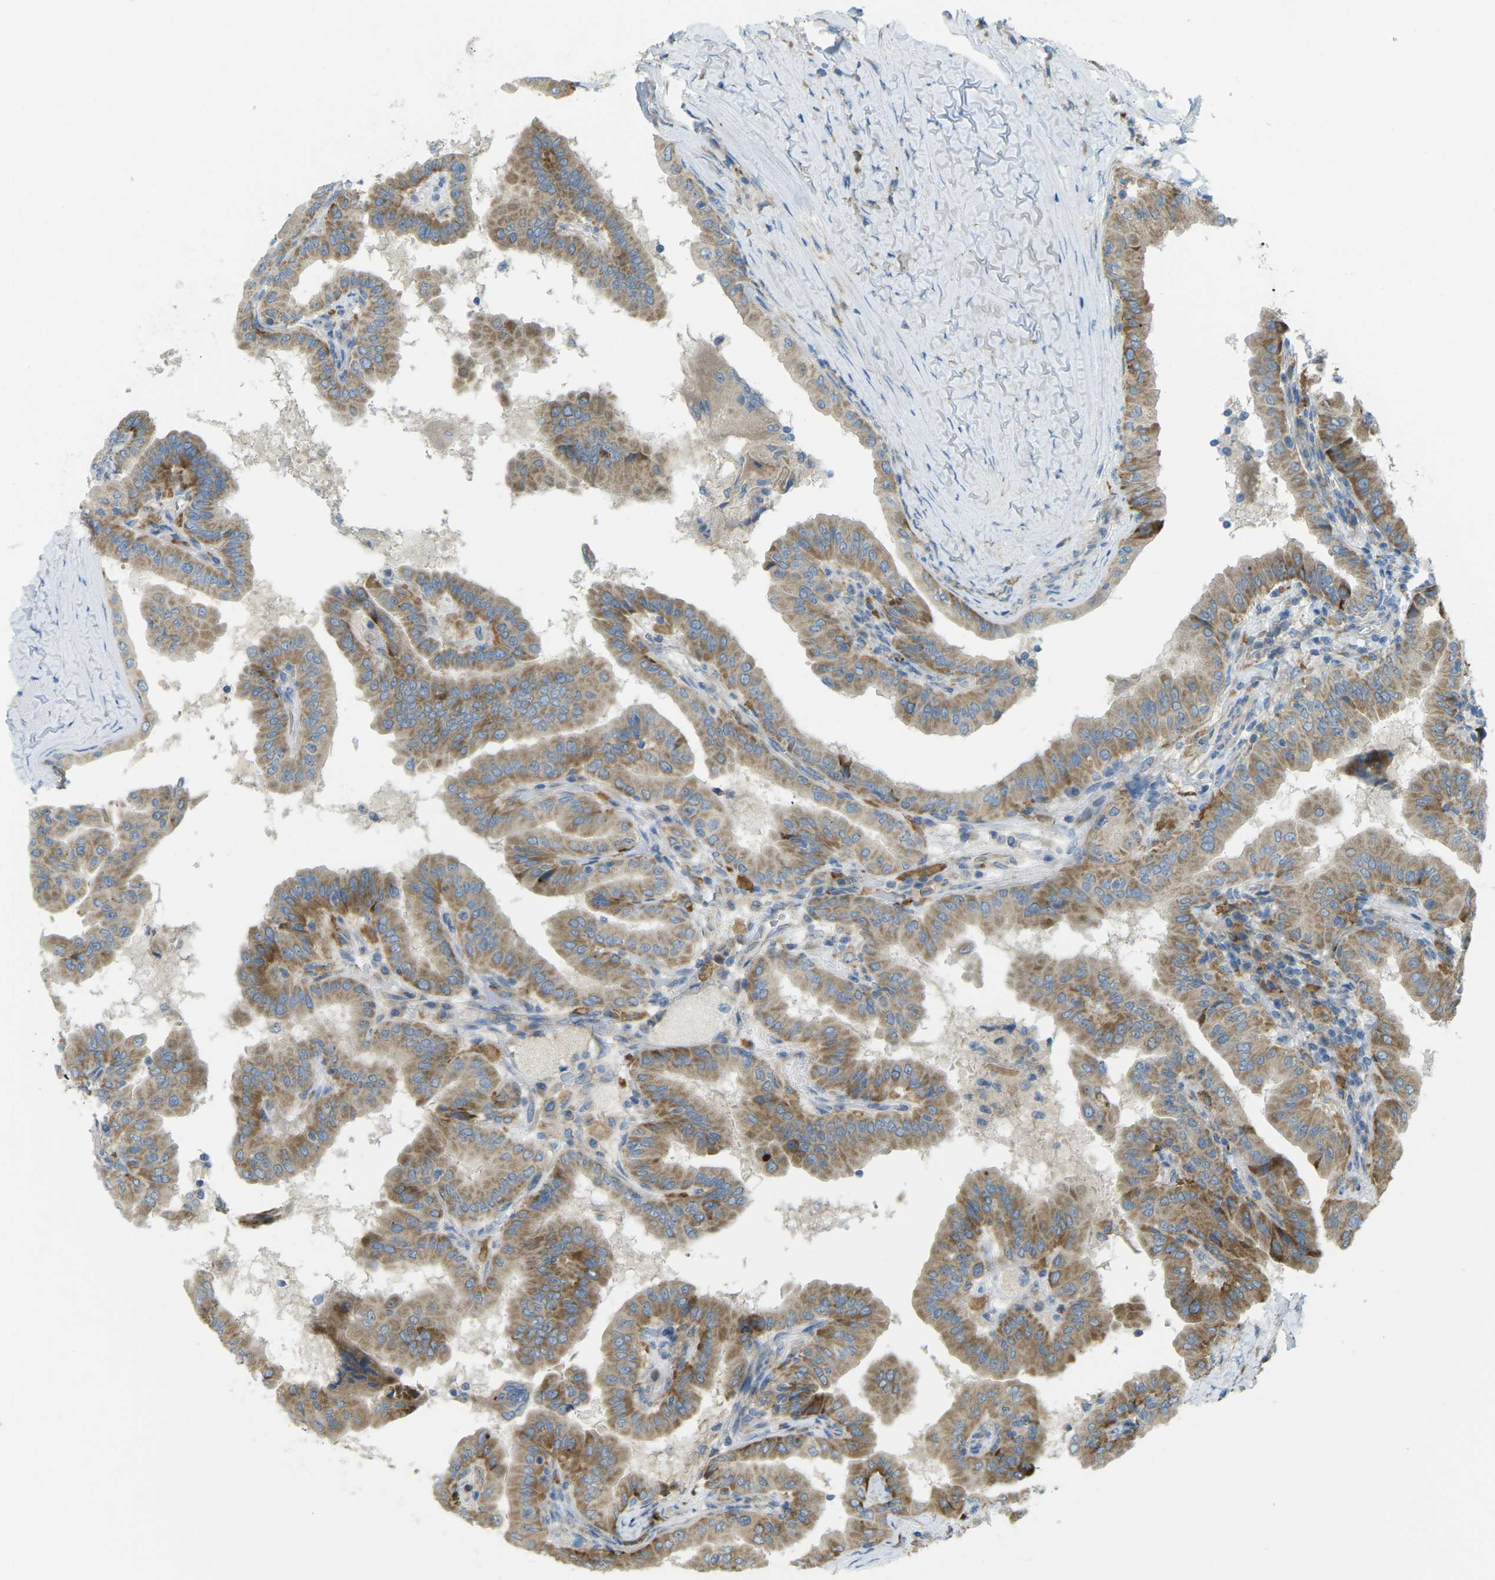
{"staining": {"intensity": "moderate", "quantity": "25%-75%", "location": "cytoplasmic/membranous"}, "tissue": "thyroid cancer", "cell_type": "Tumor cells", "image_type": "cancer", "snomed": [{"axis": "morphology", "description": "Papillary adenocarcinoma, NOS"}, {"axis": "topography", "description": "Thyroid gland"}], "caption": "Brown immunohistochemical staining in papillary adenocarcinoma (thyroid) exhibits moderate cytoplasmic/membranous expression in about 25%-75% of tumor cells. The protein is shown in brown color, while the nuclei are stained blue.", "gene": "MYLK4", "patient": {"sex": "male", "age": 33}}